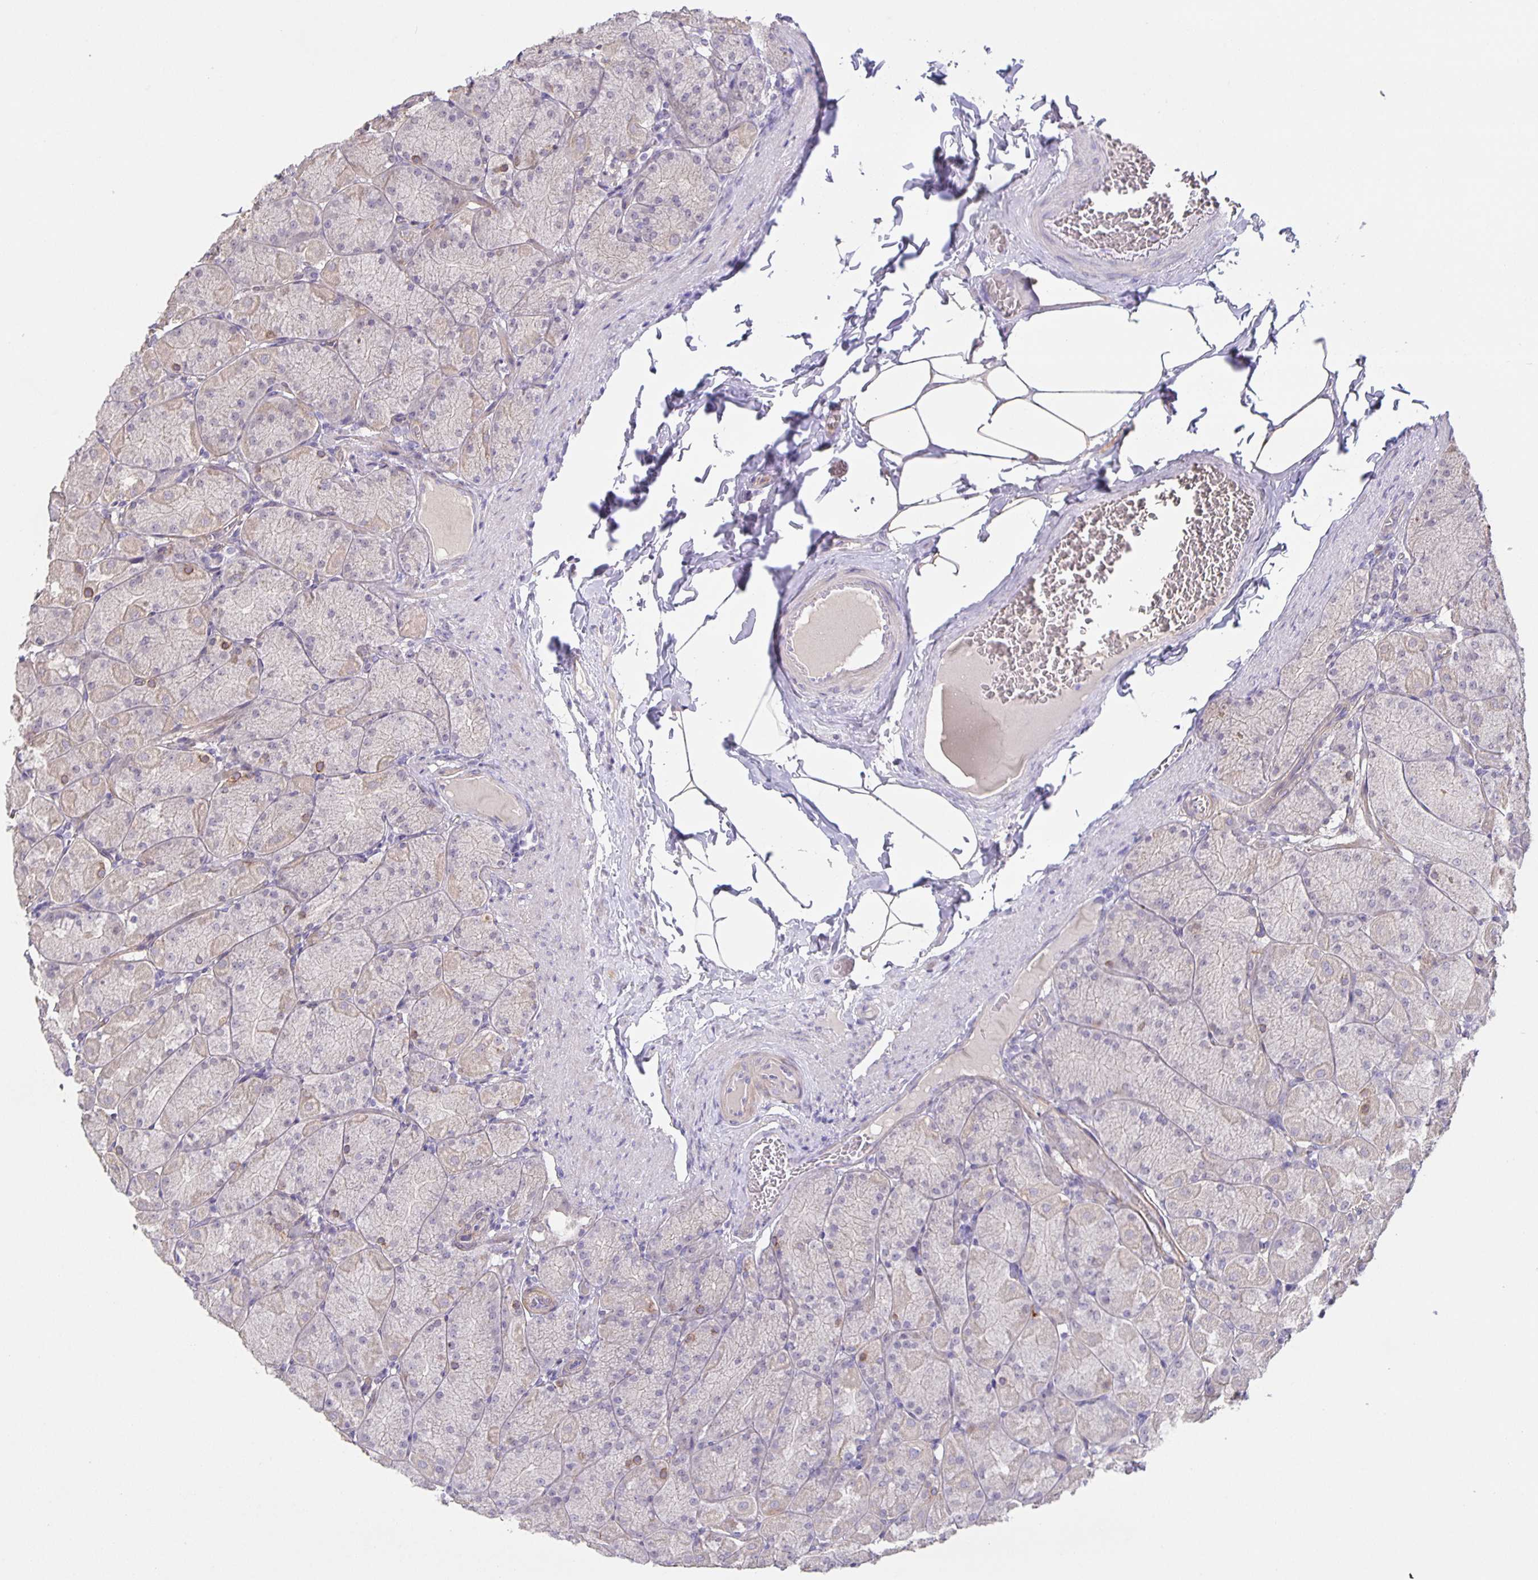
{"staining": {"intensity": "weak", "quantity": "<25%", "location": "cytoplasmic/membranous"}, "tissue": "stomach", "cell_type": "Glandular cells", "image_type": "normal", "snomed": [{"axis": "morphology", "description": "Normal tissue, NOS"}, {"axis": "topography", "description": "Stomach, upper"}], "caption": "This is an IHC micrograph of normal human stomach. There is no staining in glandular cells.", "gene": "SRCIN1", "patient": {"sex": "female", "age": 56}}